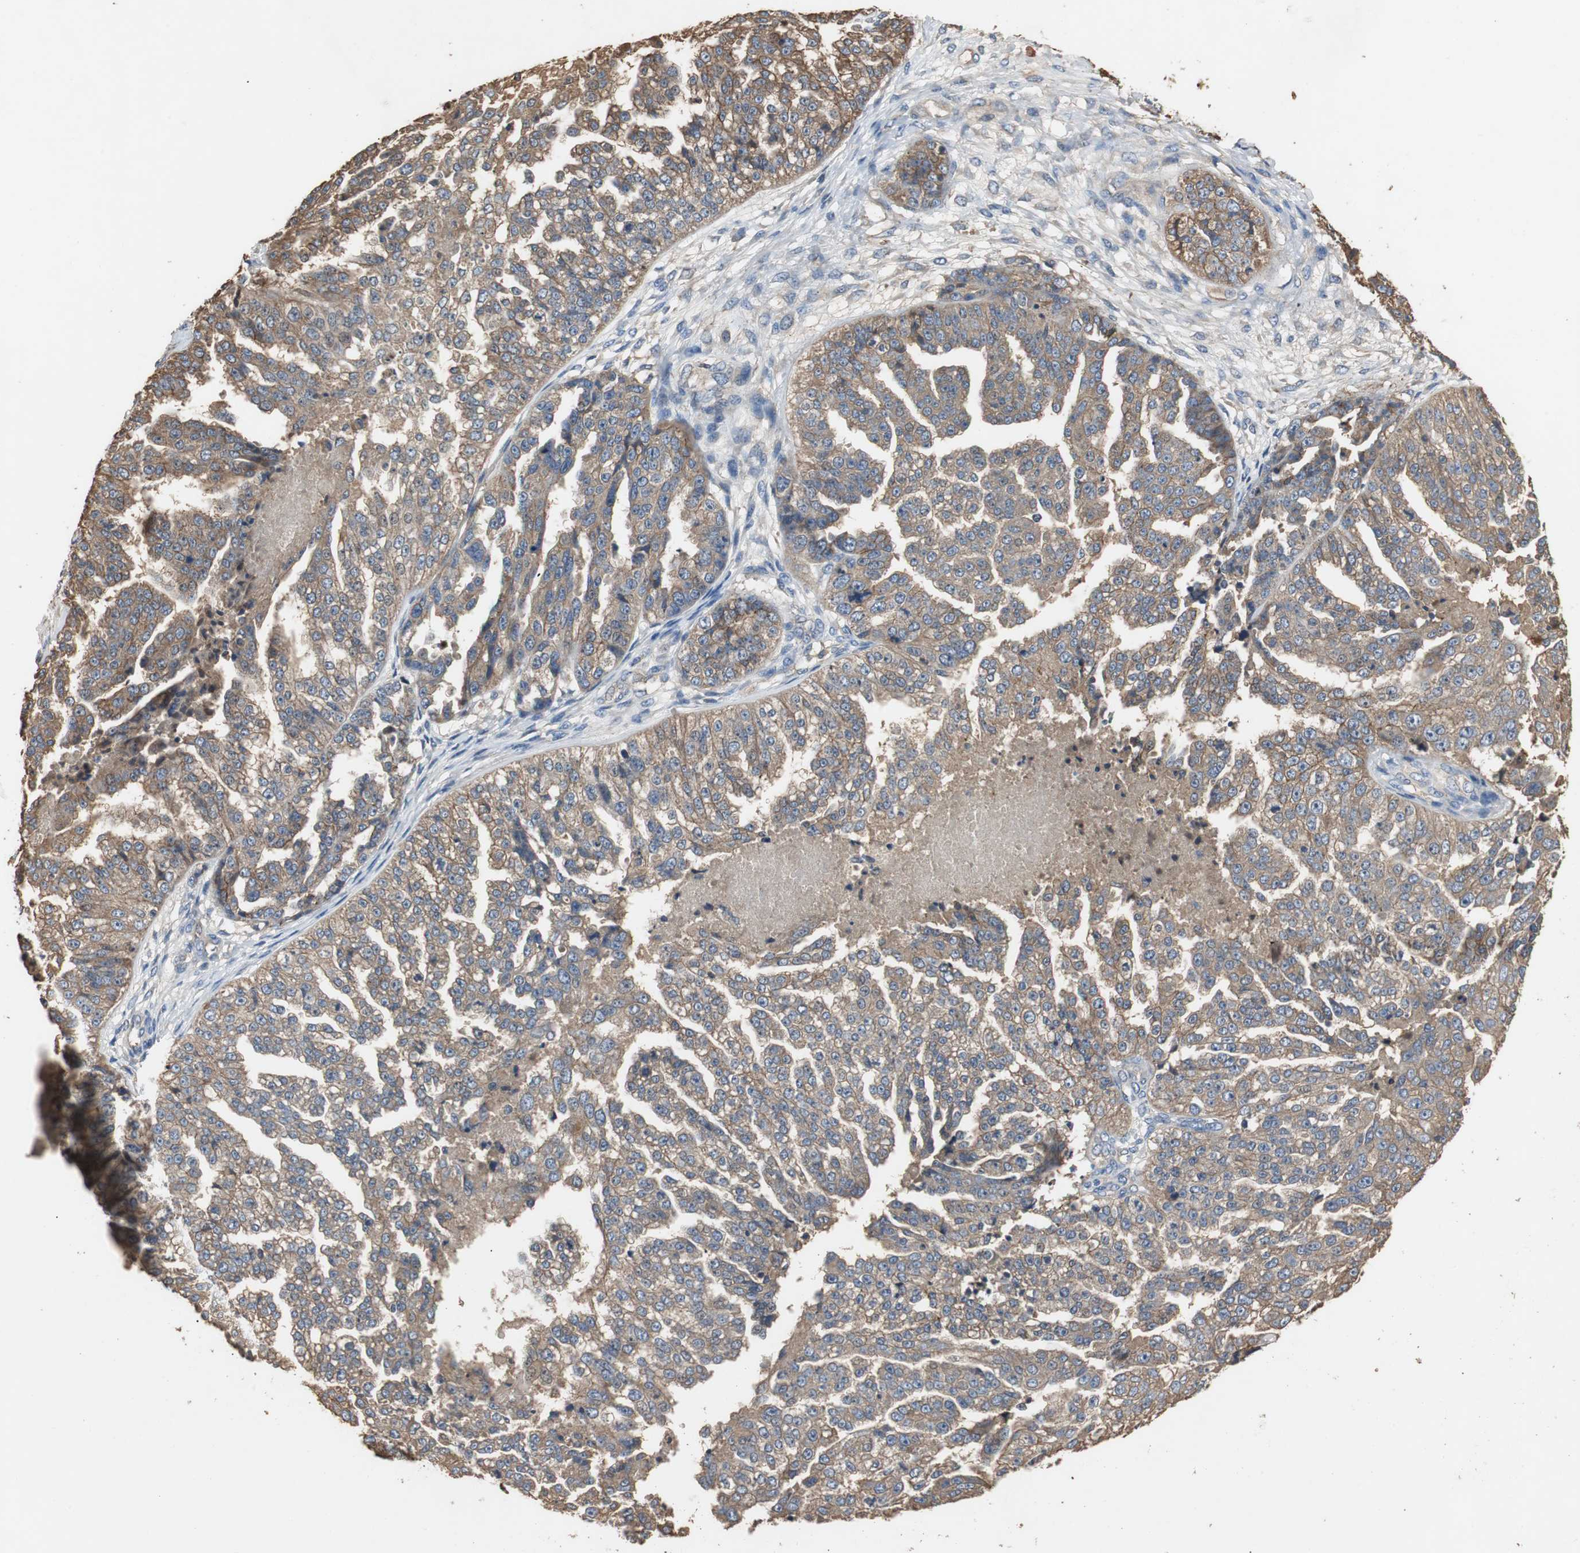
{"staining": {"intensity": "weak", "quantity": ">75%", "location": "cytoplasmic/membranous"}, "tissue": "ovarian cancer", "cell_type": "Tumor cells", "image_type": "cancer", "snomed": [{"axis": "morphology", "description": "Cystadenocarcinoma, serous, NOS"}, {"axis": "topography", "description": "Ovary"}], "caption": "This photomicrograph demonstrates serous cystadenocarcinoma (ovarian) stained with immunohistochemistry (IHC) to label a protein in brown. The cytoplasmic/membranous of tumor cells show weak positivity for the protein. Nuclei are counter-stained blue.", "gene": "TNFRSF14", "patient": {"sex": "female", "age": 58}}